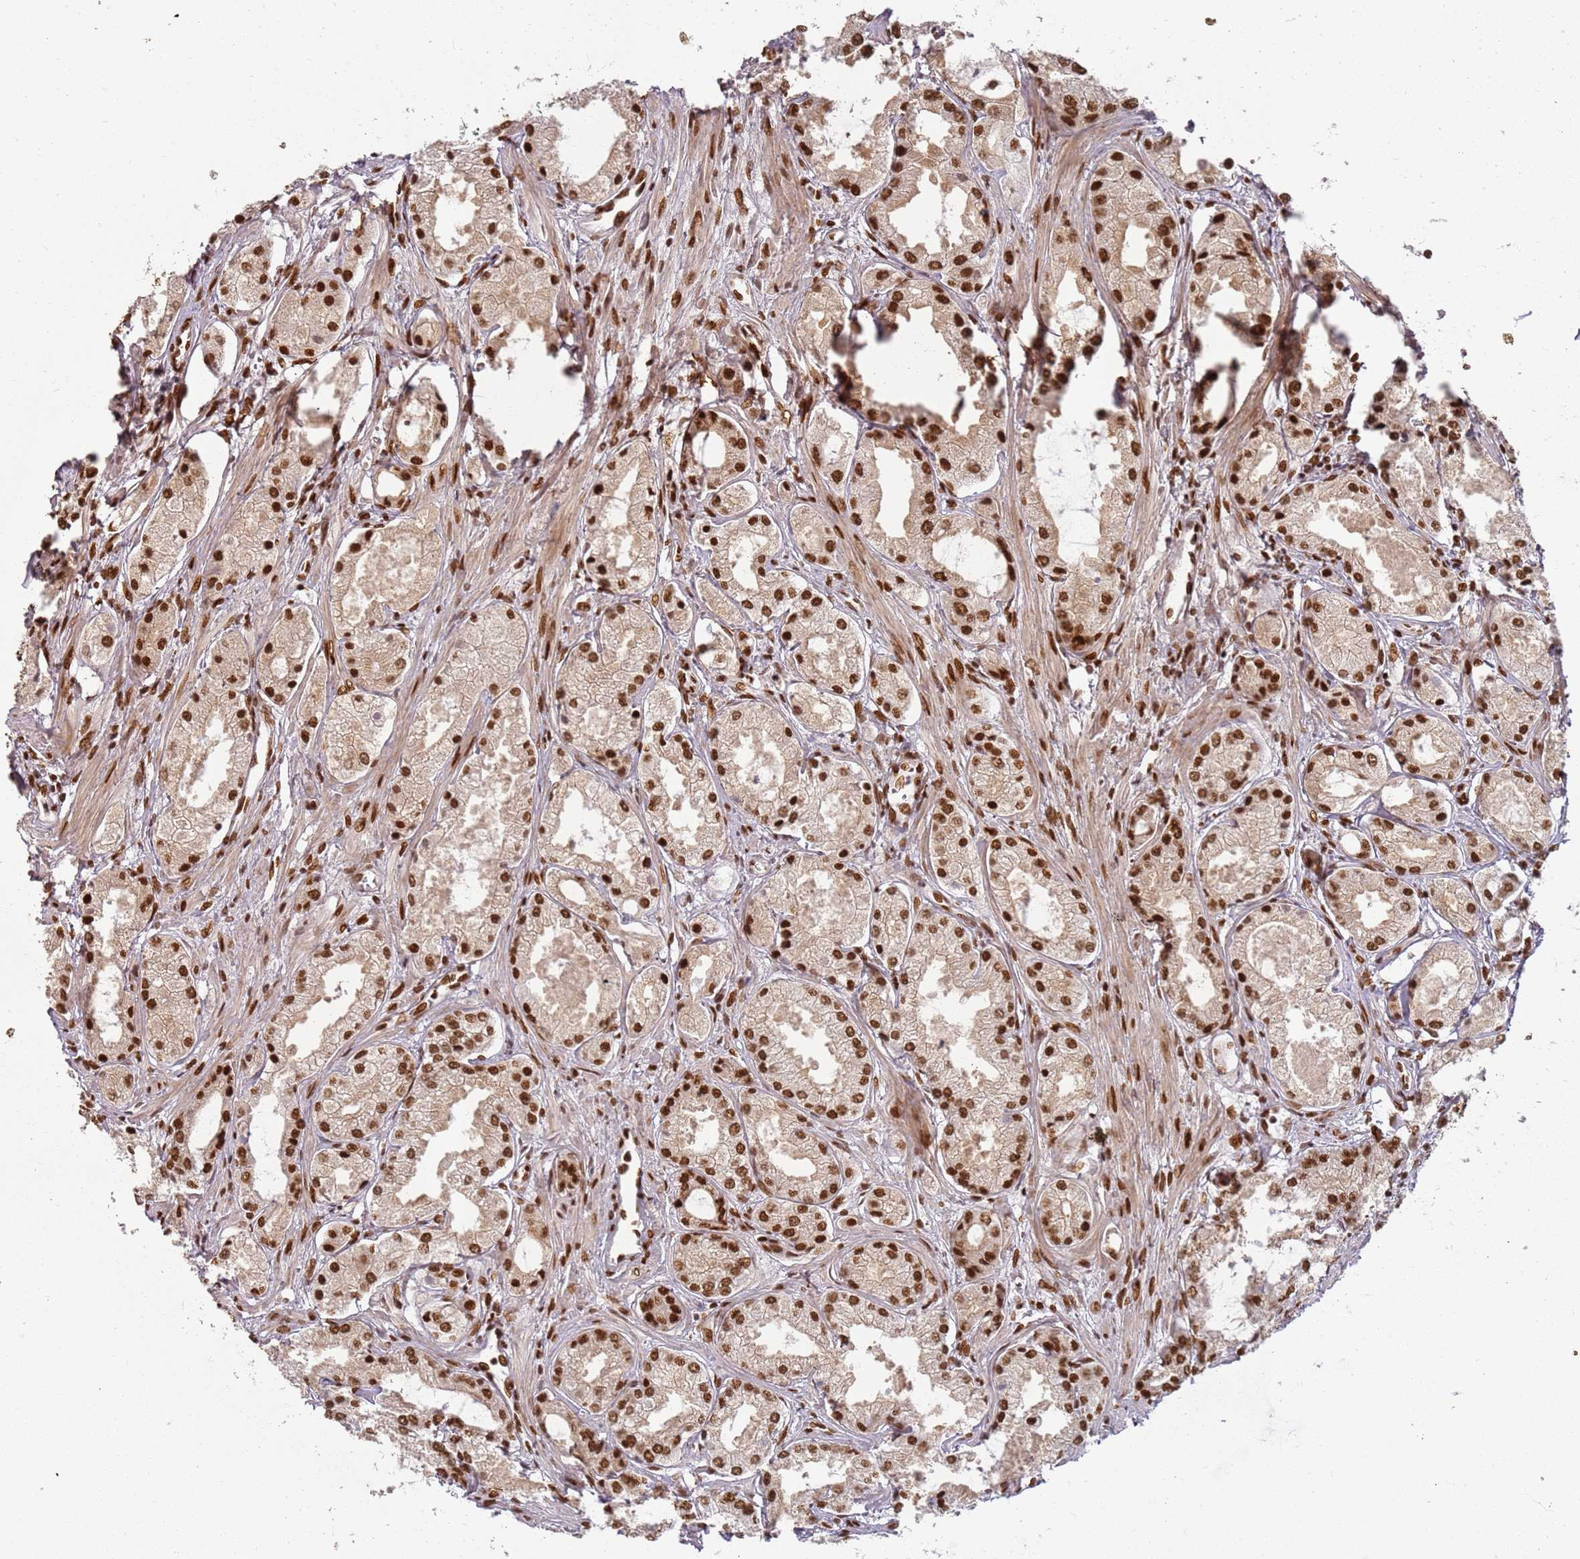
{"staining": {"intensity": "strong", "quantity": ">75%", "location": "nuclear"}, "tissue": "prostate cancer", "cell_type": "Tumor cells", "image_type": "cancer", "snomed": [{"axis": "morphology", "description": "Adenocarcinoma, Low grade"}, {"axis": "topography", "description": "Prostate"}], "caption": "Protein expression analysis of prostate cancer (low-grade adenocarcinoma) displays strong nuclear expression in about >75% of tumor cells.", "gene": "TENT4A", "patient": {"sex": "male", "age": 68}}